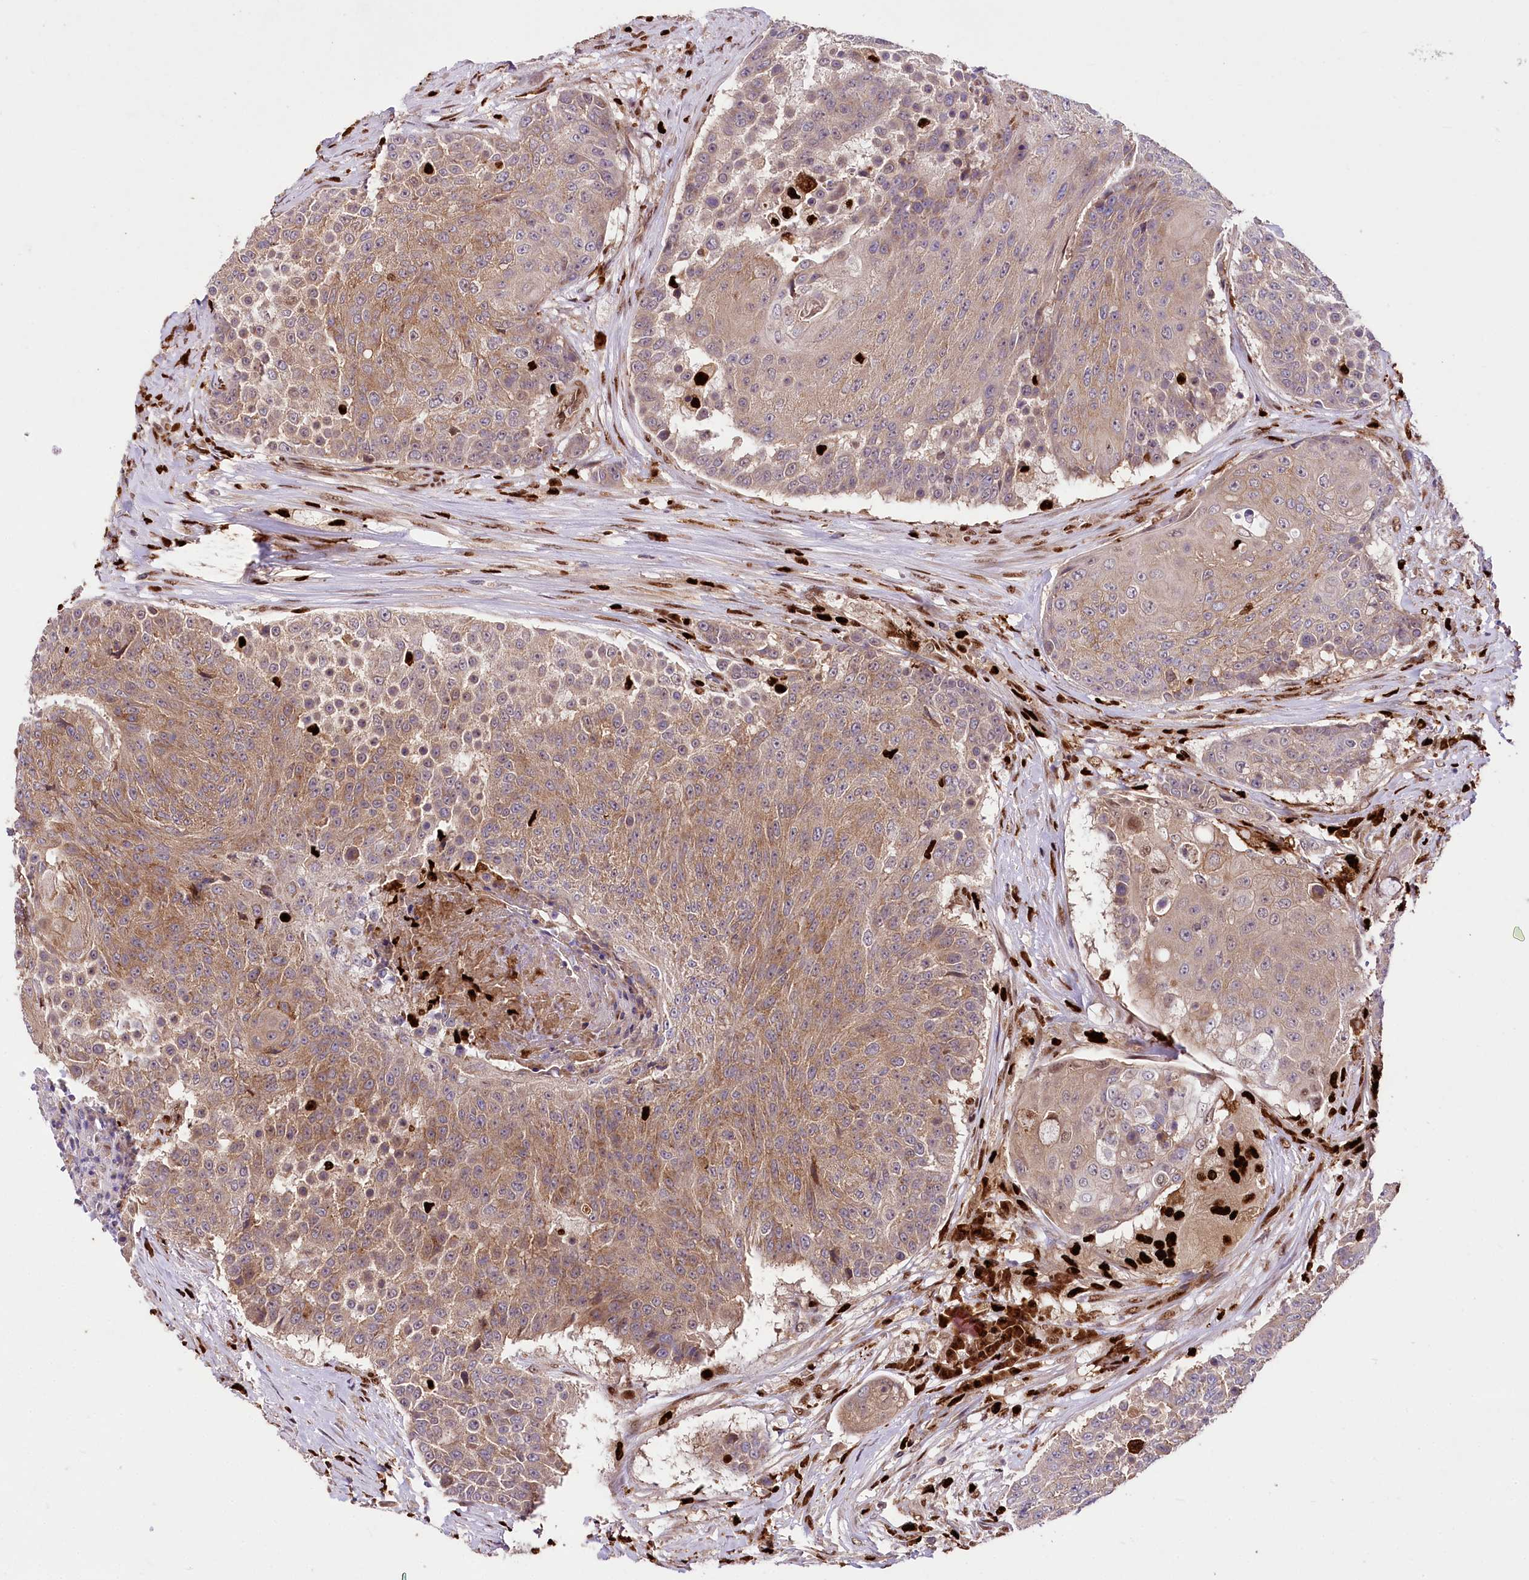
{"staining": {"intensity": "moderate", "quantity": "25%-75%", "location": "cytoplasmic/membranous"}, "tissue": "urothelial cancer", "cell_type": "Tumor cells", "image_type": "cancer", "snomed": [{"axis": "morphology", "description": "Urothelial carcinoma, High grade"}, {"axis": "topography", "description": "Urinary bladder"}], "caption": "A high-resolution image shows immunohistochemistry staining of high-grade urothelial carcinoma, which displays moderate cytoplasmic/membranous positivity in about 25%-75% of tumor cells.", "gene": "FIGN", "patient": {"sex": "female", "age": 63}}